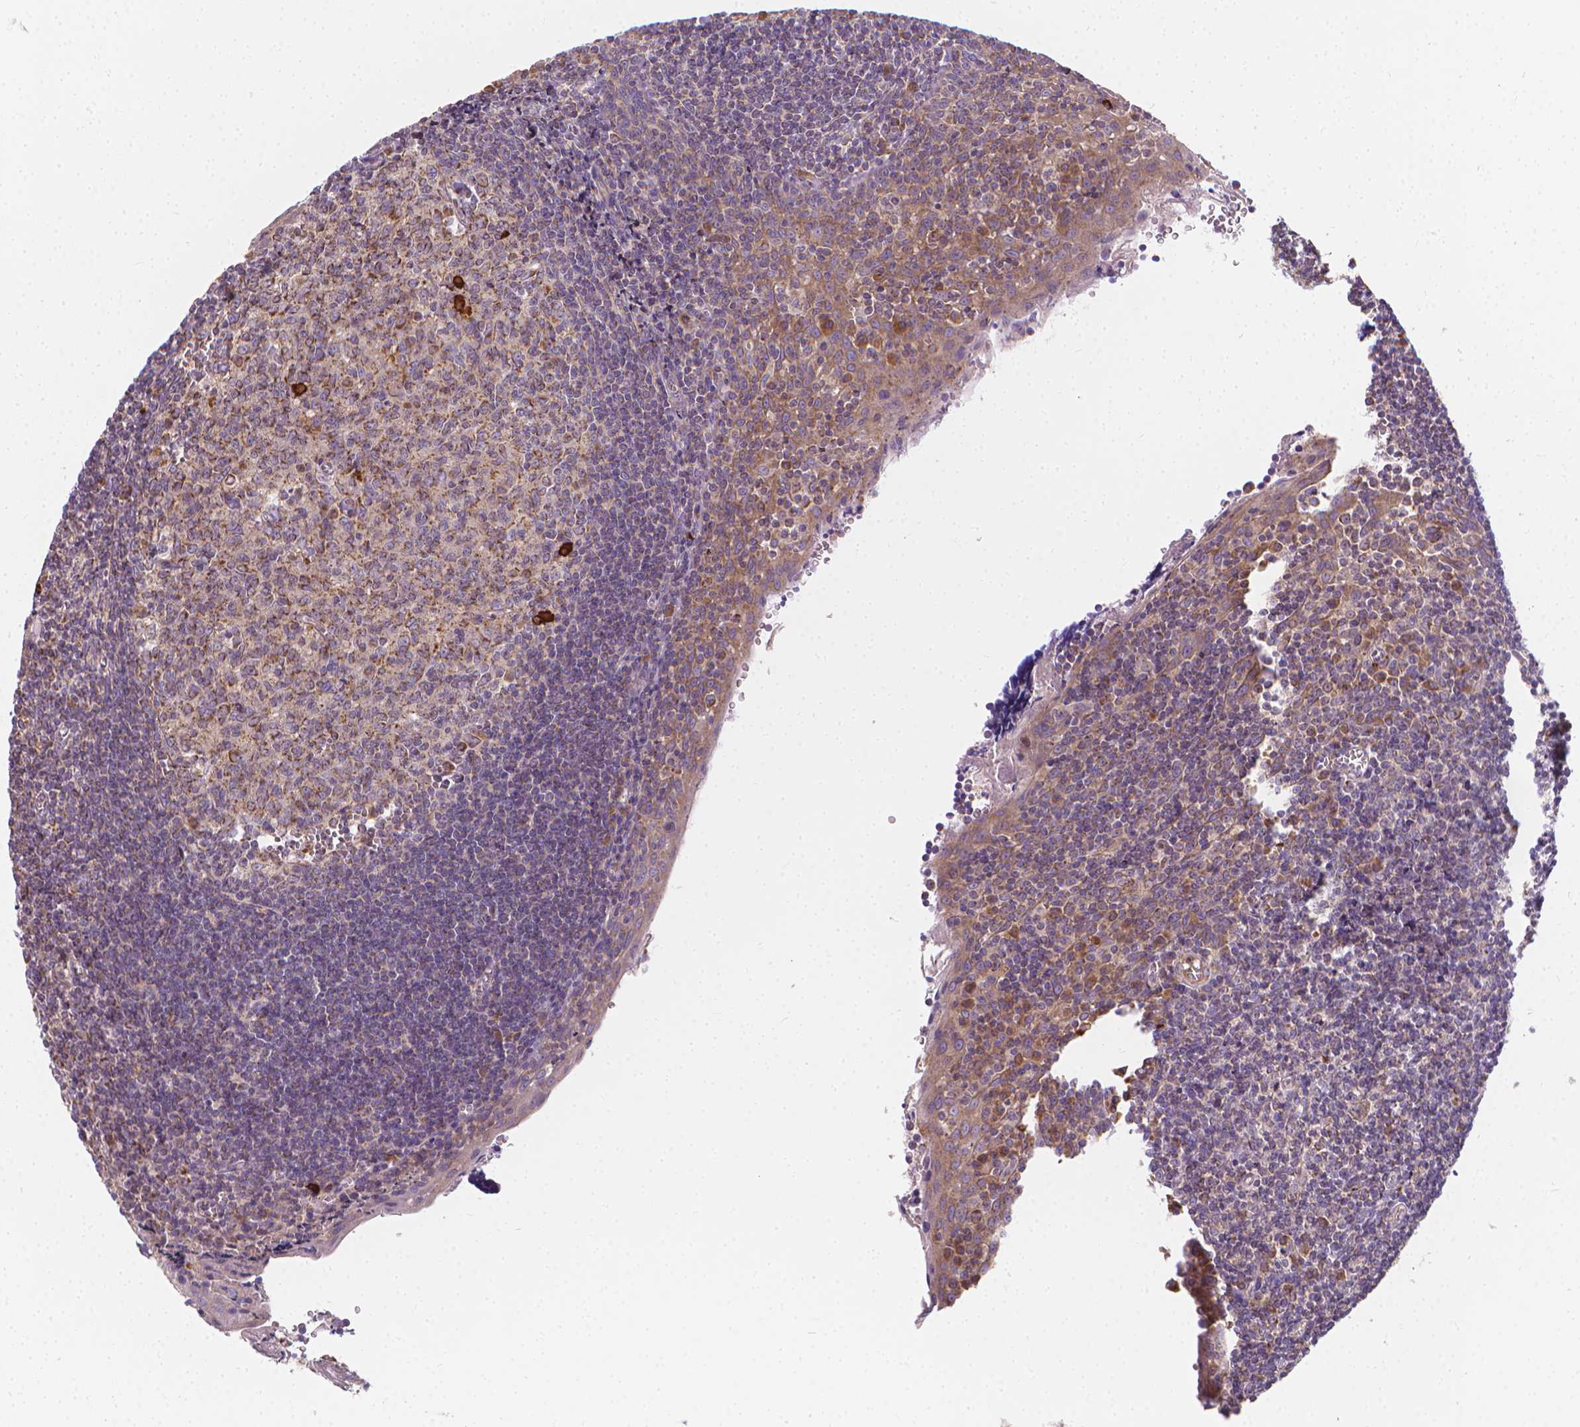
{"staining": {"intensity": "moderate", "quantity": "25%-75%", "location": "cytoplasmic/membranous"}, "tissue": "tonsil", "cell_type": "Germinal center cells", "image_type": "normal", "snomed": [{"axis": "morphology", "description": "Normal tissue, NOS"}, {"axis": "morphology", "description": "Inflammation, NOS"}, {"axis": "topography", "description": "Tonsil"}], "caption": "Protein expression analysis of unremarkable tonsil displays moderate cytoplasmic/membranous positivity in approximately 25%-75% of germinal center cells. (Brightfield microscopy of DAB IHC at high magnification).", "gene": "SNCAIP", "patient": {"sex": "female", "age": 31}}